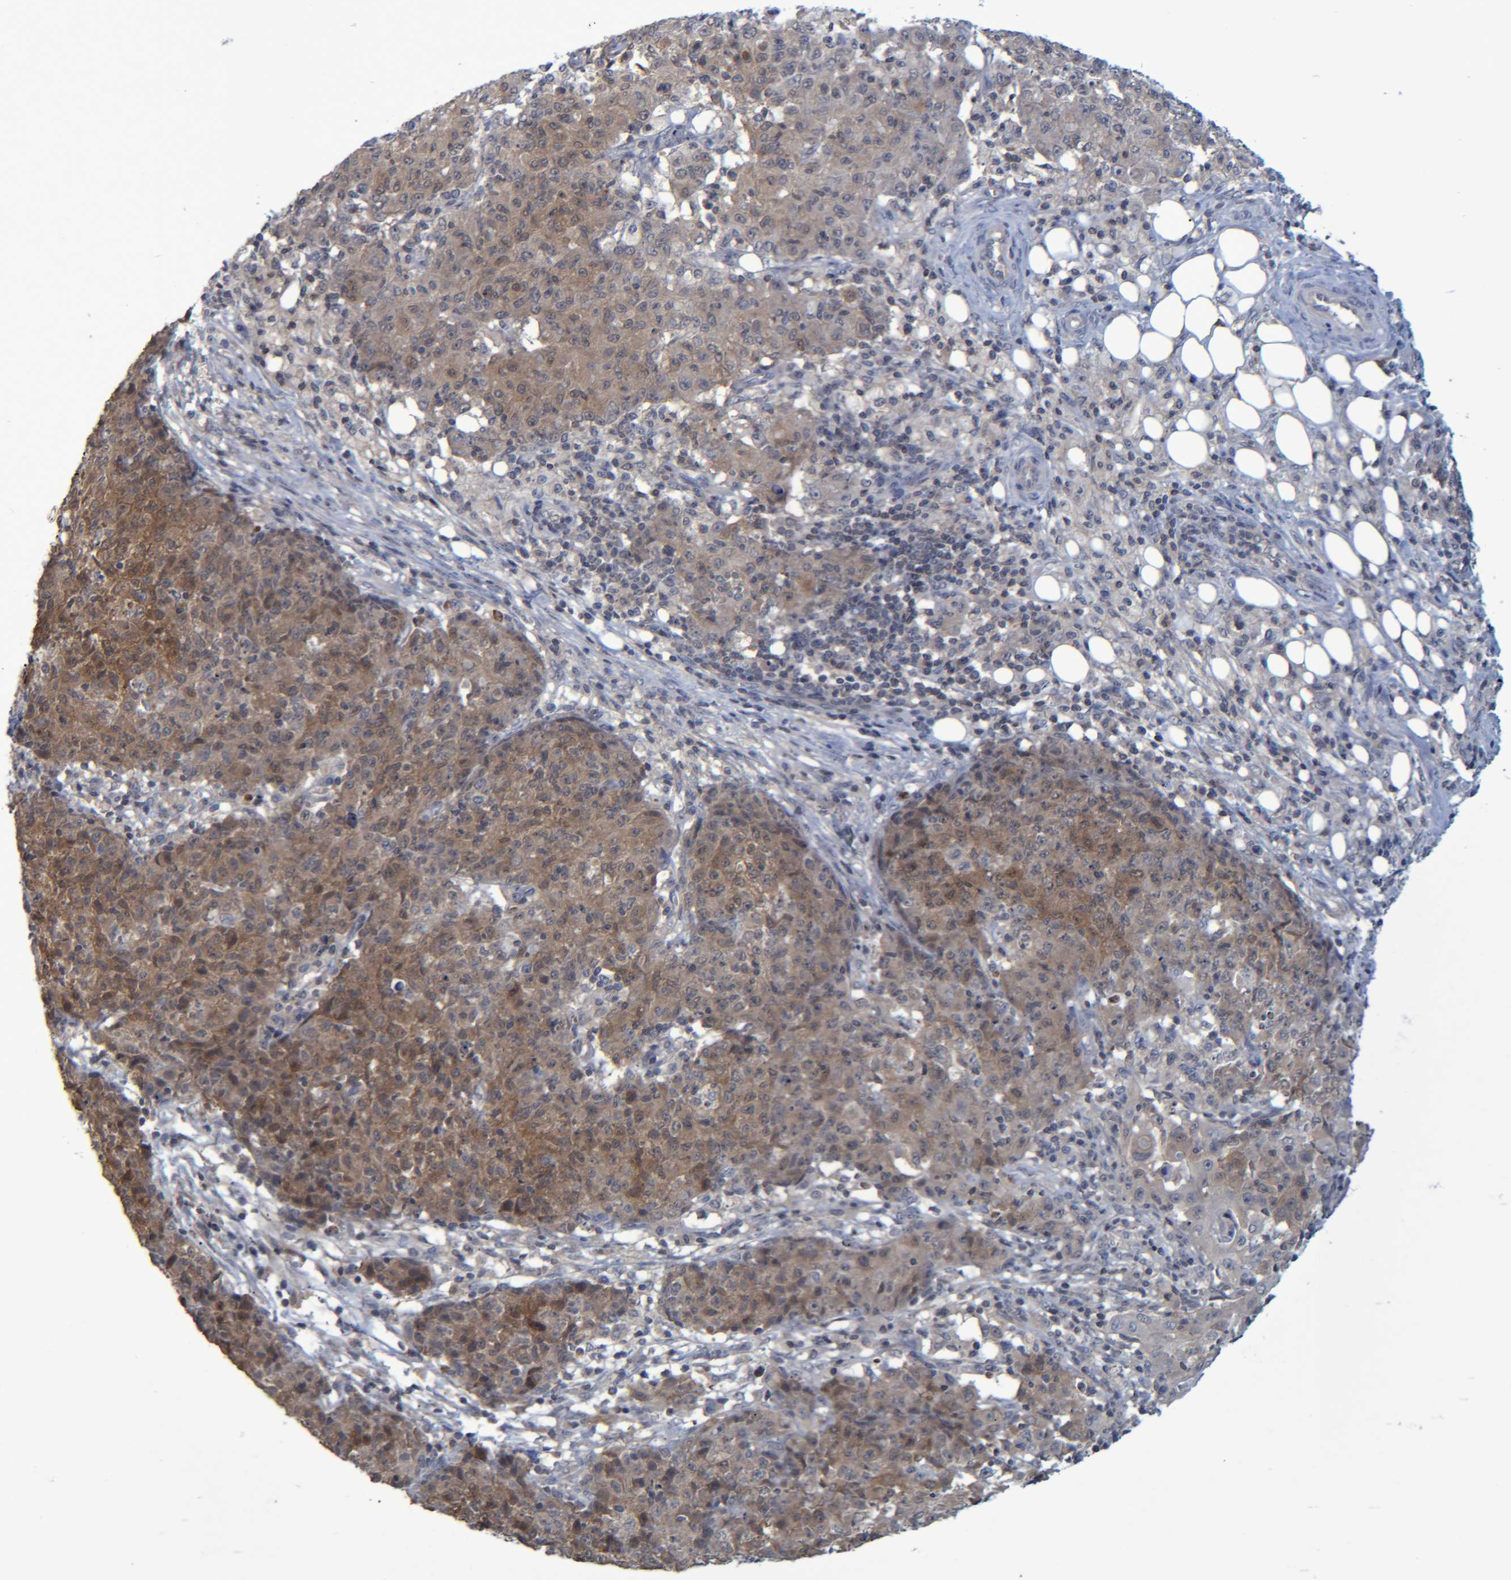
{"staining": {"intensity": "moderate", "quantity": "25%-75%", "location": "cytoplasmic/membranous"}, "tissue": "ovarian cancer", "cell_type": "Tumor cells", "image_type": "cancer", "snomed": [{"axis": "morphology", "description": "Carcinoma, endometroid"}, {"axis": "topography", "description": "Ovary"}], "caption": "Approximately 25%-75% of tumor cells in human ovarian cancer demonstrate moderate cytoplasmic/membranous protein expression as visualized by brown immunohistochemical staining.", "gene": "PCYT2", "patient": {"sex": "female", "age": 42}}